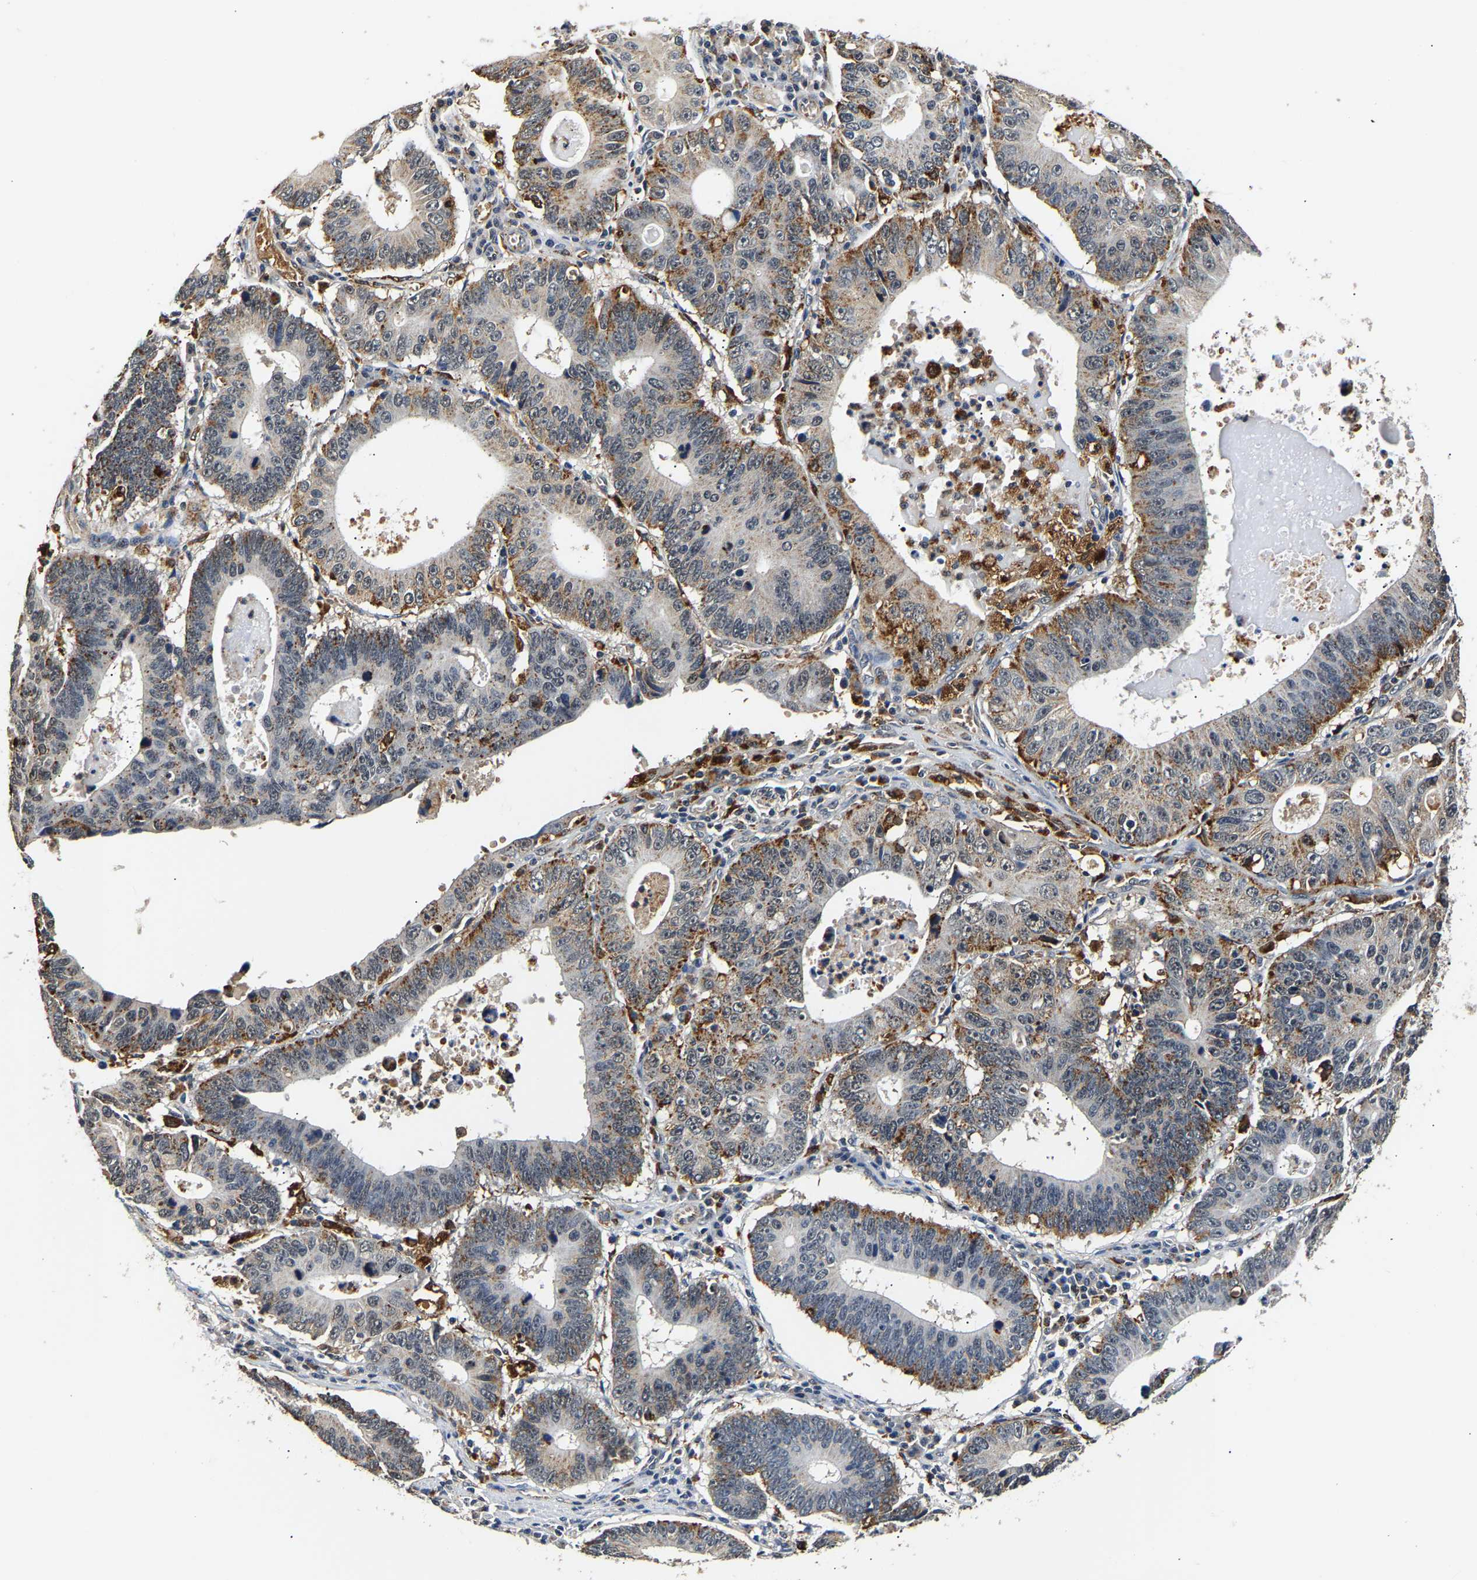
{"staining": {"intensity": "moderate", "quantity": "25%-75%", "location": "cytoplasmic/membranous"}, "tissue": "stomach cancer", "cell_type": "Tumor cells", "image_type": "cancer", "snomed": [{"axis": "morphology", "description": "Adenocarcinoma, NOS"}, {"axis": "topography", "description": "Stomach"}], "caption": "The immunohistochemical stain shows moderate cytoplasmic/membranous staining in tumor cells of stomach adenocarcinoma tissue.", "gene": "SMU1", "patient": {"sex": "male", "age": 59}}